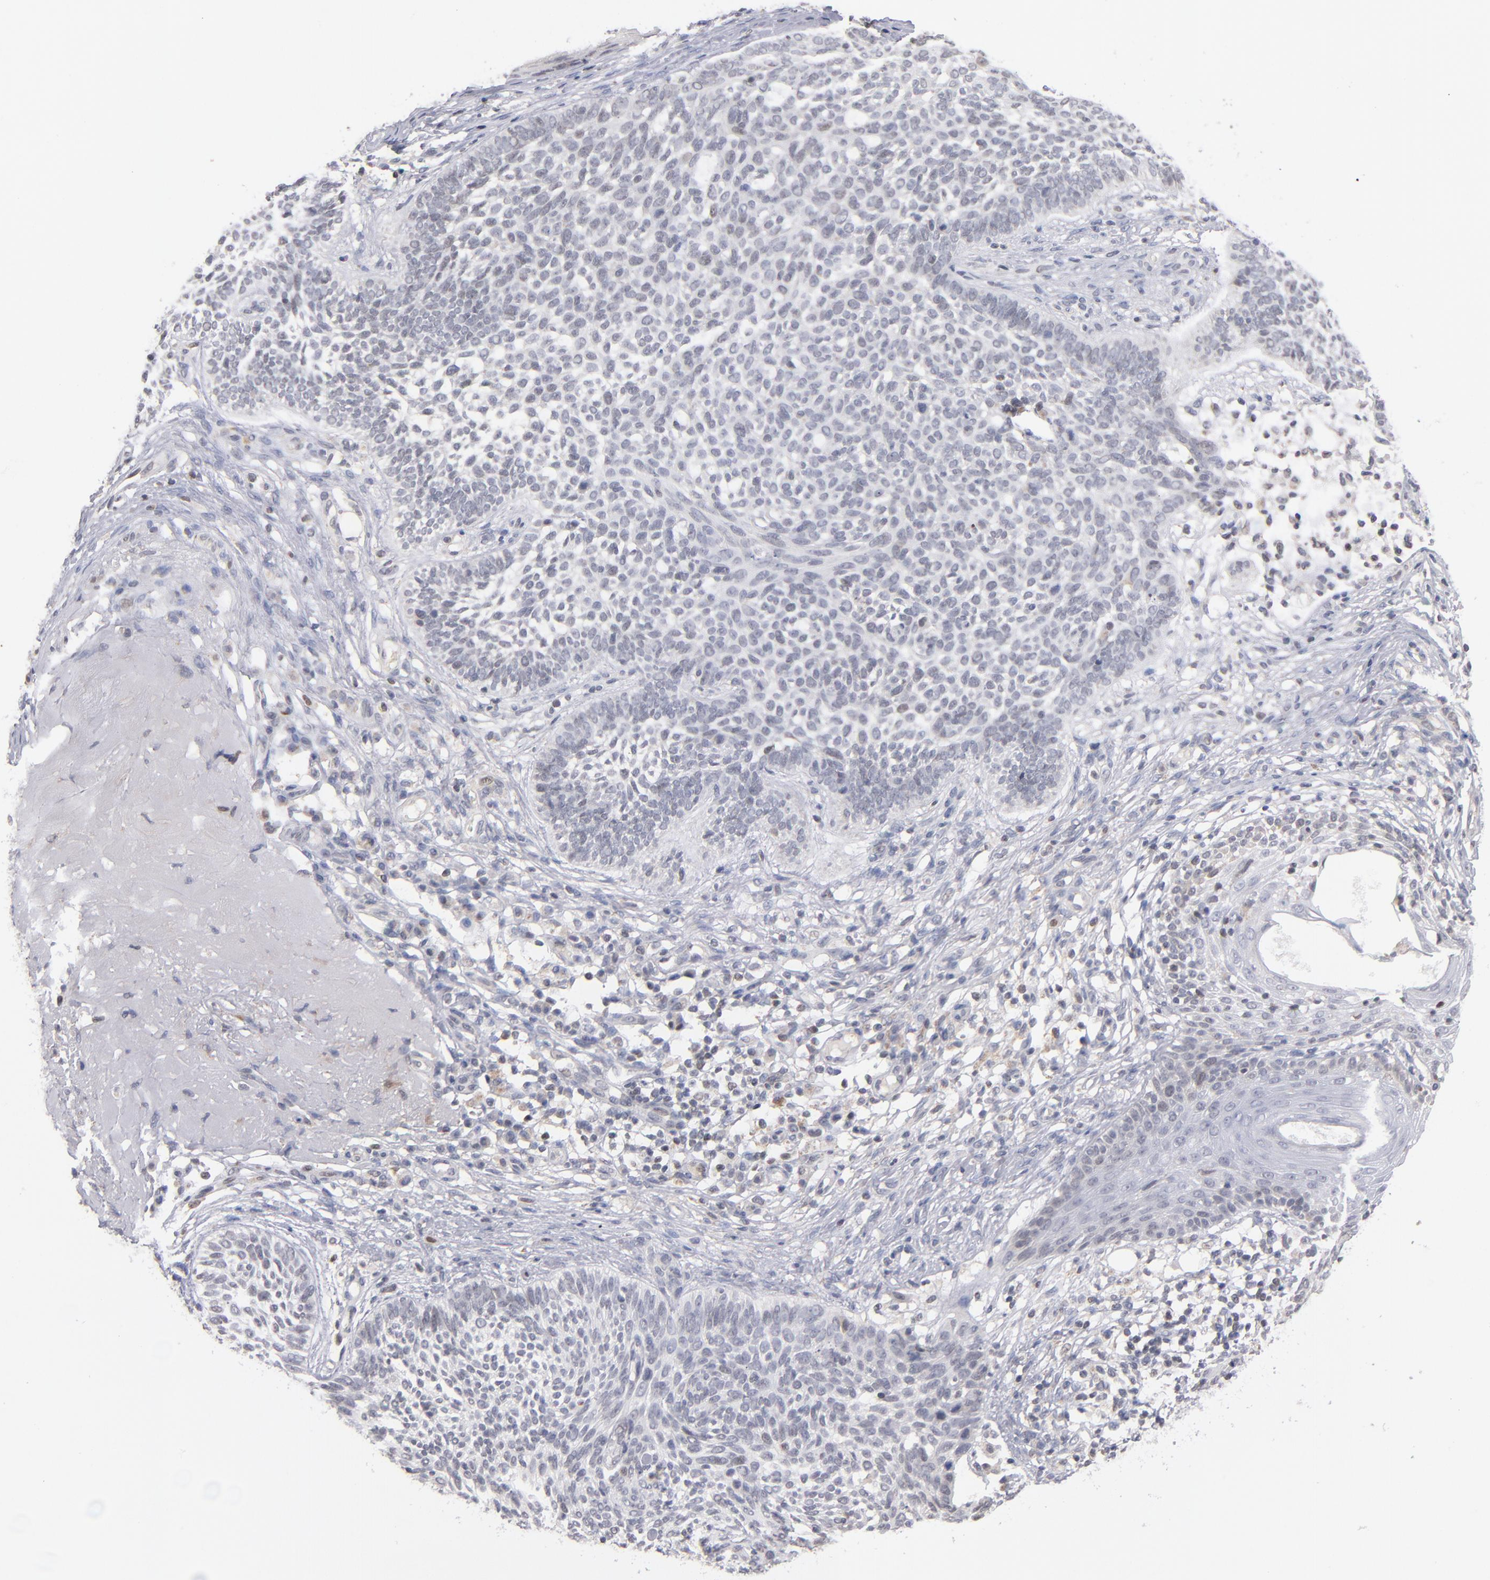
{"staining": {"intensity": "negative", "quantity": "none", "location": "none"}, "tissue": "skin cancer", "cell_type": "Tumor cells", "image_type": "cancer", "snomed": [{"axis": "morphology", "description": "Basal cell carcinoma"}, {"axis": "topography", "description": "Skin"}], "caption": "Tumor cells are negative for protein expression in human skin cancer. (DAB (3,3'-diaminobenzidine) IHC with hematoxylin counter stain).", "gene": "ODF2", "patient": {"sex": "male", "age": 74}}